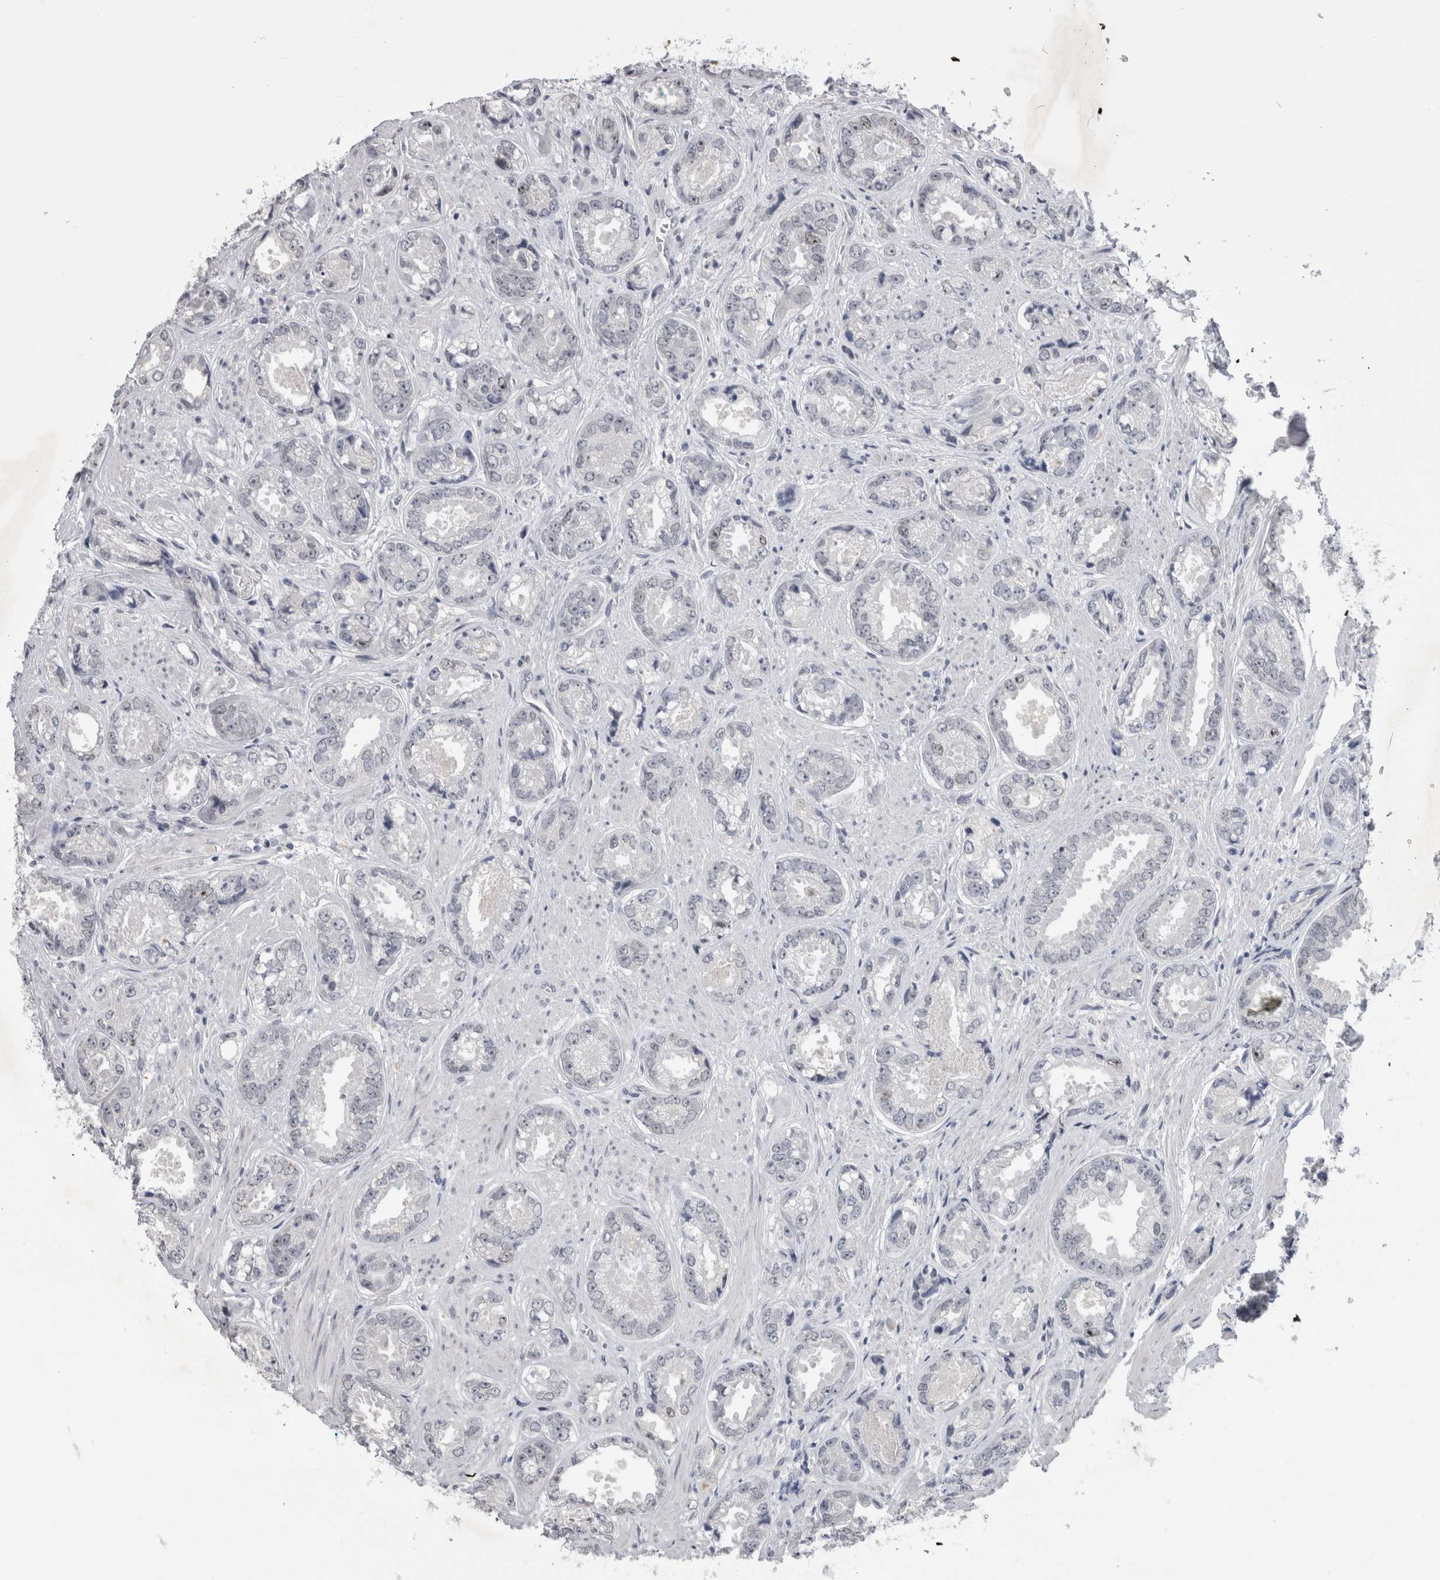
{"staining": {"intensity": "negative", "quantity": "none", "location": "none"}, "tissue": "prostate cancer", "cell_type": "Tumor cells", "image_type": "cancer", "snomed": [{"axis": "morphology", "description": "Adenocarcinoma, High grade"}, {"axis": "topography", "description": "Prostate"}], "caption": "High magnification brightfield microscopy of prostate cancer stained with DAB (3,3'-diaminobenzidine) (brown) and counterstained with hematoxylin (blue): tumor cells show no significant positivity.", "gene": "KIF18B", "patient": {"sex": "male", "age": 61}}